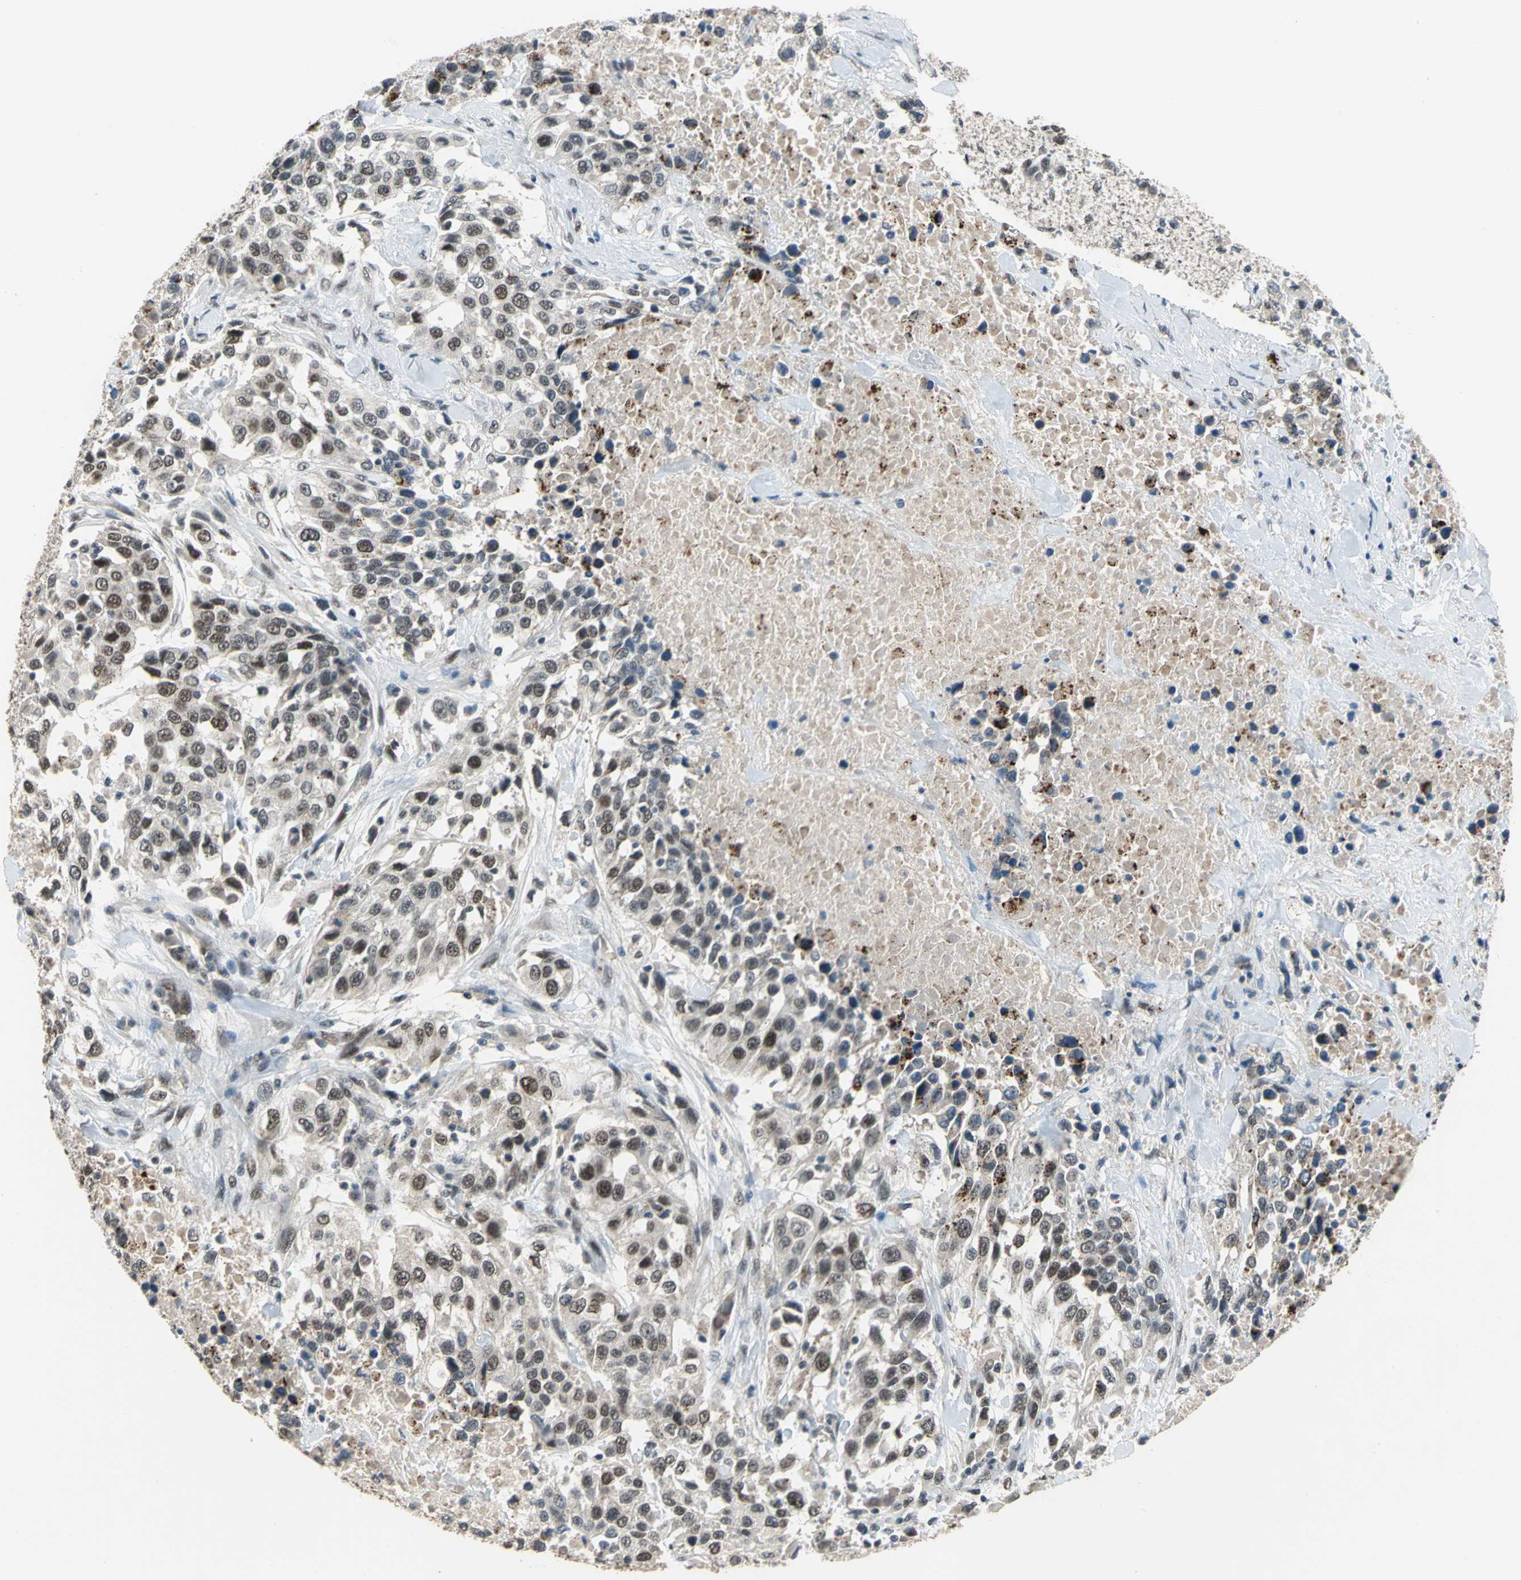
{"staining": {"intensity": "moderate", "quantity": "25%-75%", "location": "nuclear"}, "tissue": "urothelial cancer", "cell_type": "Tumor cells", "image_type": "cancer", "snomed": [{"axis": "morphology", "description": "Urothelial carcinoma, High grade"}, {"axis": "topography", "description": "Urinary bladder"}], "caption": "Urothelial carcinoma (high-grade) stained with a brown dye displays moderate nuclear positive staining in approximately 25%-75% of tumor cells.", "gene": "ELF2", "patient": {"sex": "female", "age": 80}}